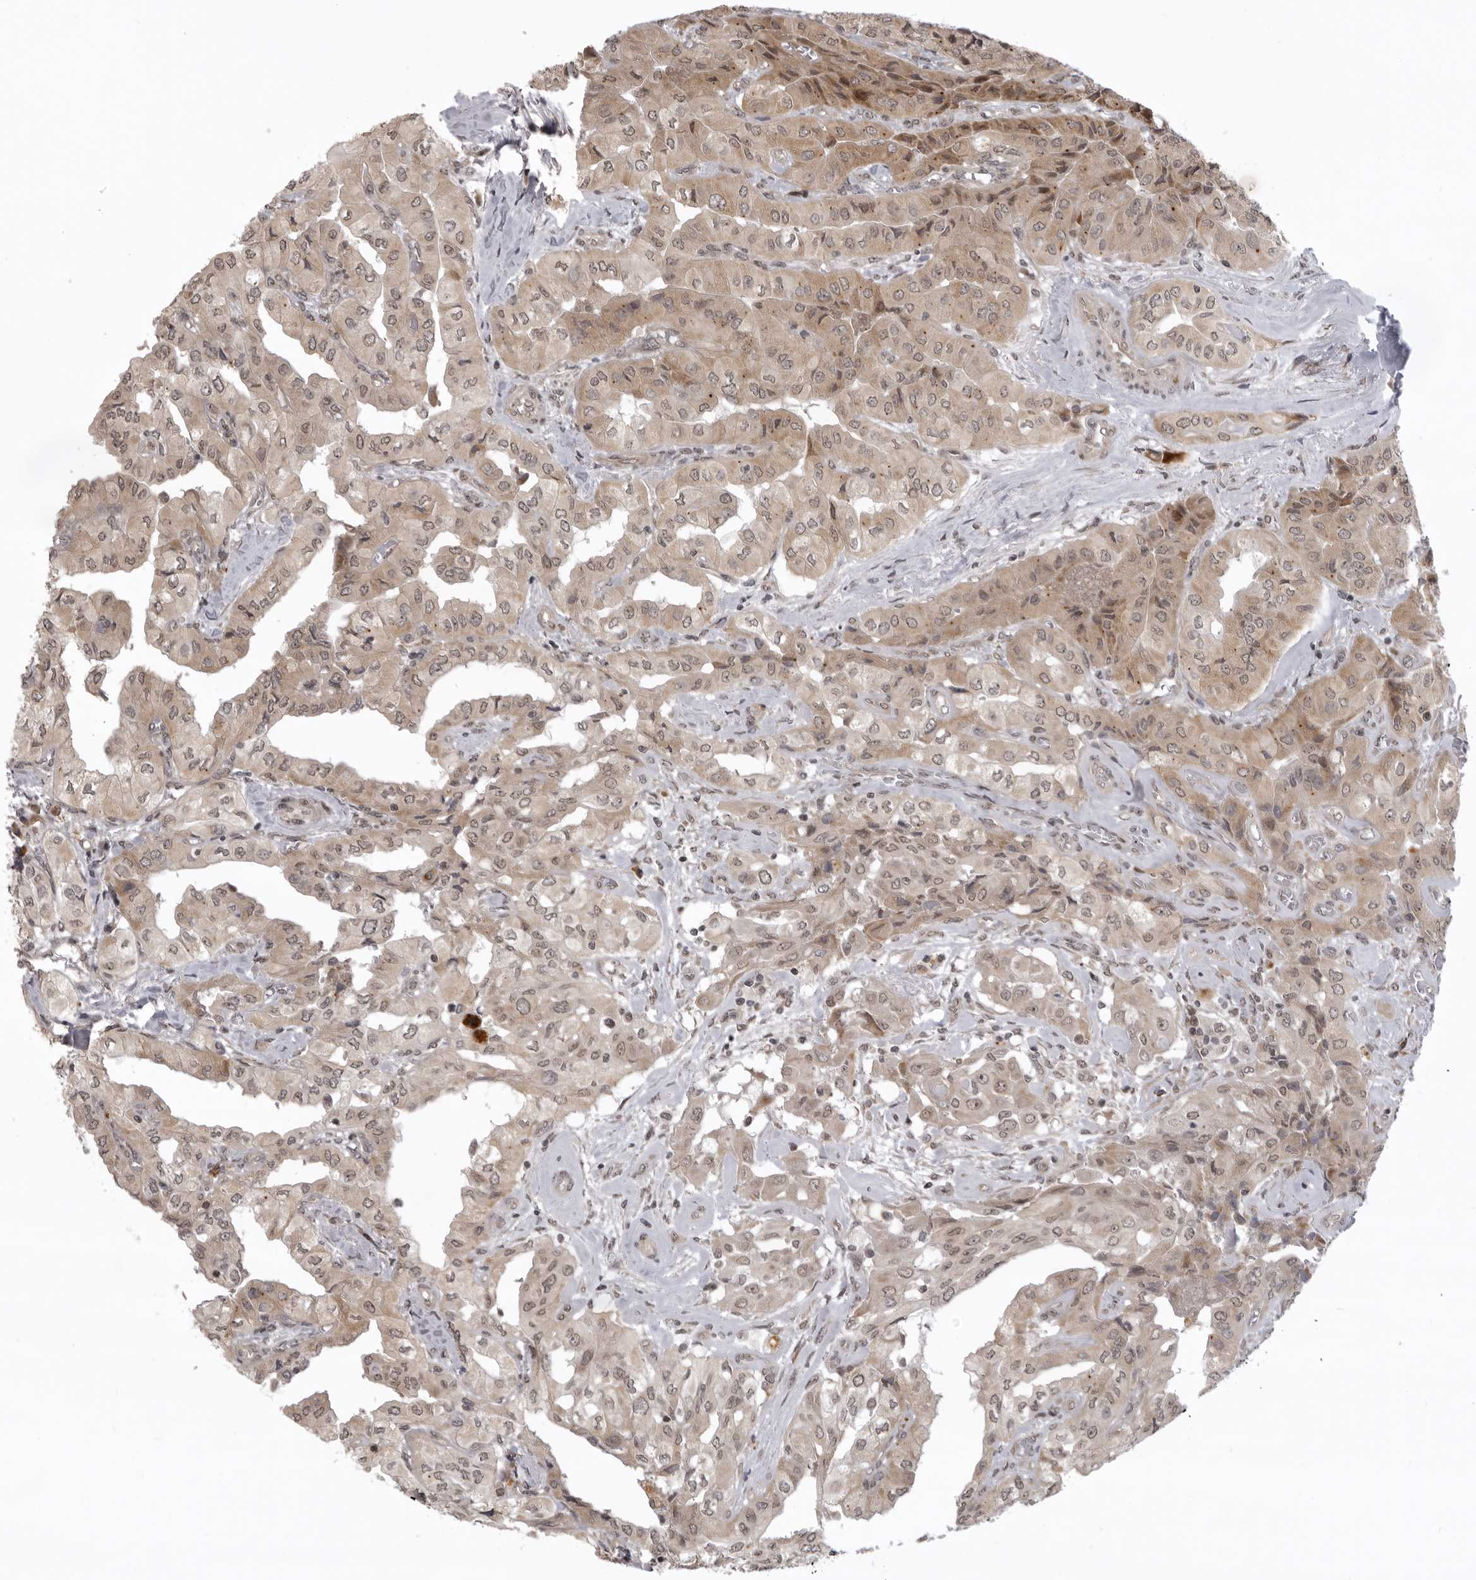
{"staining": {"intensity": "weak", "quantity": ">75%", "location": "cytoplasmic/membranous,nuclear"}, "tissue": "thyroid cancer", "cell_type": "Tumor cells", "image_type": "cancer", "snomed": [{"axis": "morphology", "description": "Papillary adenocarcinoma, NOS"}, {"axis": "topography", "description": "Thyroid gland"}], "caption": "The micrograph displays staining of thyroid papillary adenocarcinoma, revealing weak cytoplasmic/membranous and nuclear protein staining (brown color) within tumor cells. (brown staining indicates protein expression, while blue staining denotes nuclei).", "gene": "C1orf109", "patient": {"sex": "female", "age": 59}}